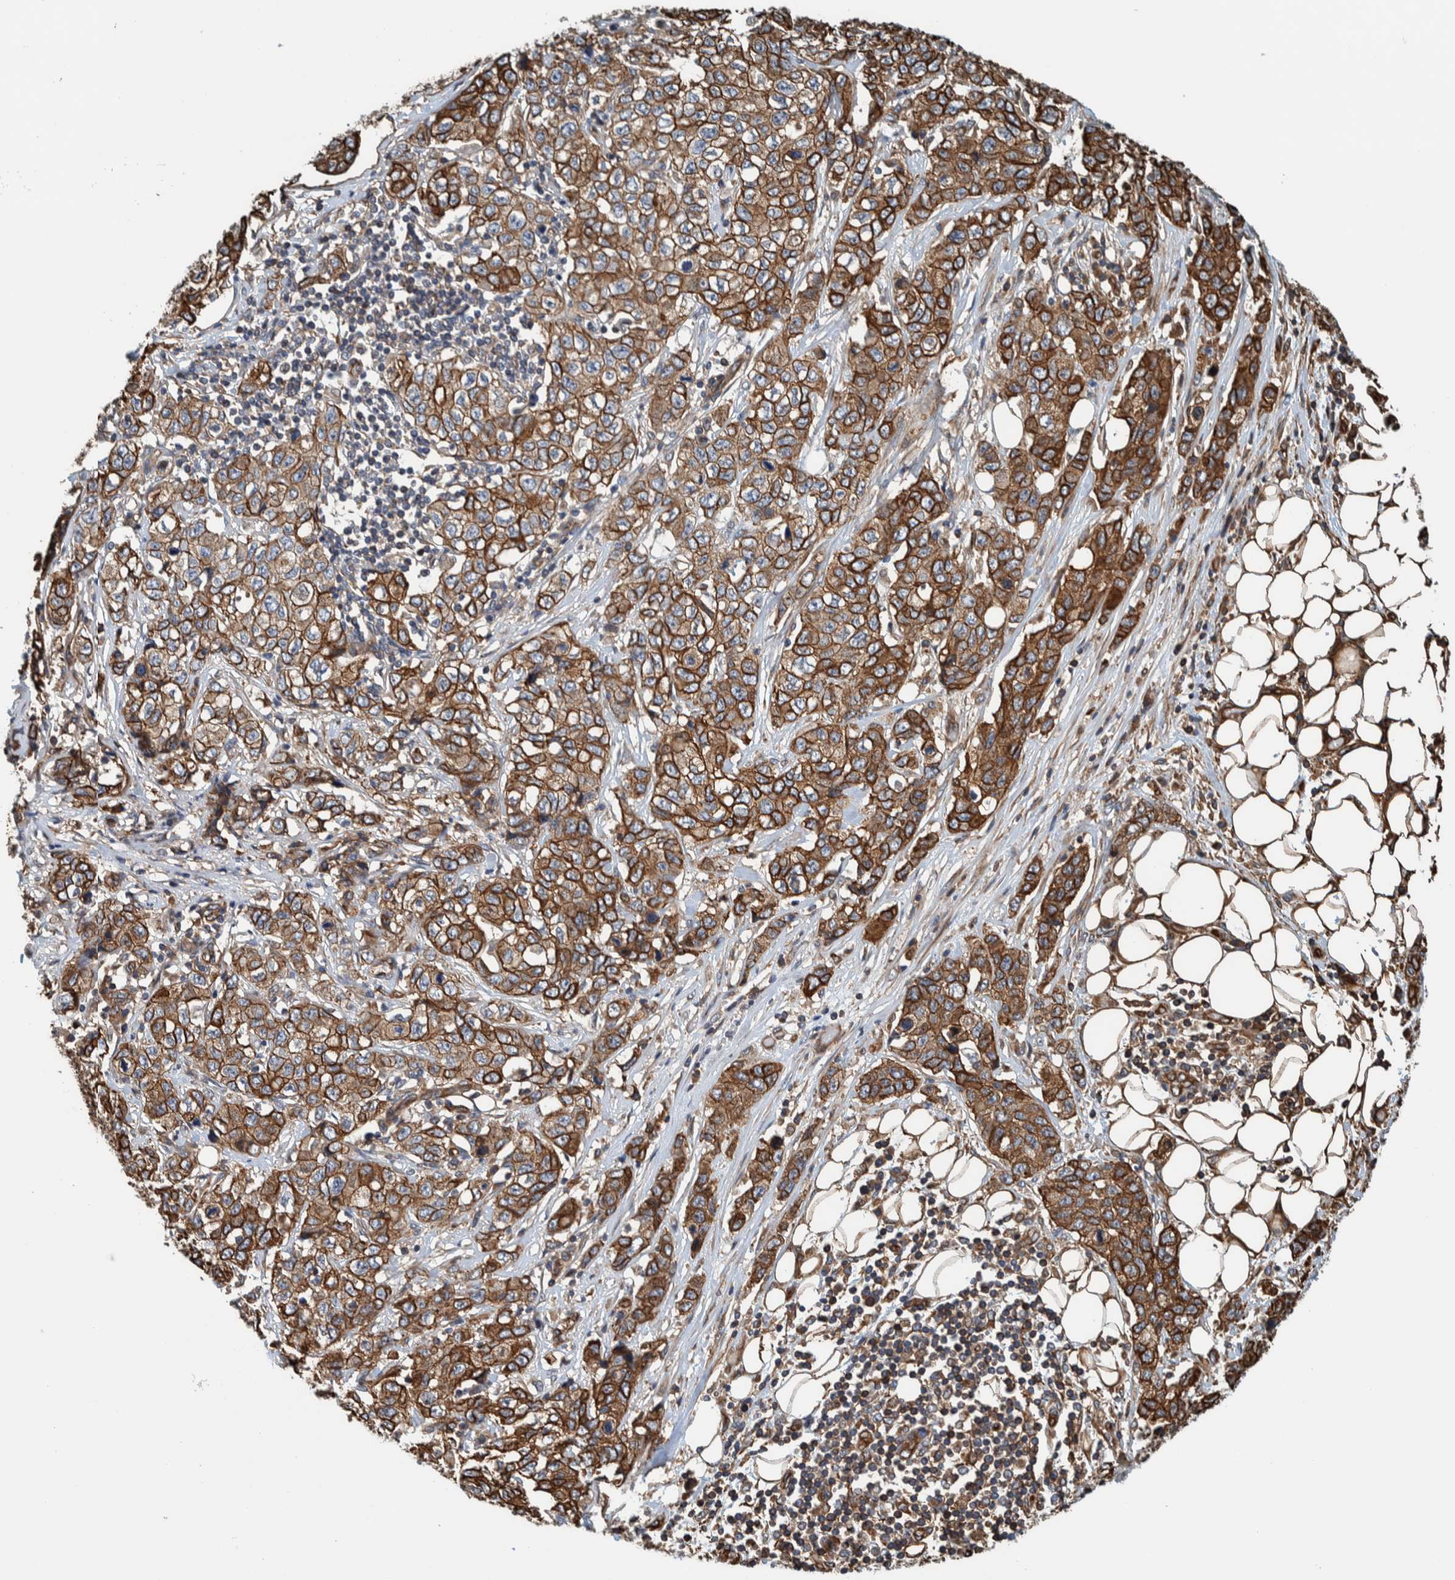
{"staining": {"intensity": "moderate", "quantity": ">75%", "location": "cytoplasmic/membranous"}, "tissue": "stomach cancer", "cell_type": "Tumor cells", "image_type": "cancer", "snomed": [{"axis": "morphology", "description": "Adenocarcinoma, NOS"}, {"axis": "topography", "description": "Stomach"}], "caption": "An image of human stomach cancer (adenocarcinoma) stained for a protein reveals moderate cytoplasmic/membranous brown staining in tumor cells.", "gene": "PKD1L1", "patient": {"sex": "male", "age": 48}}